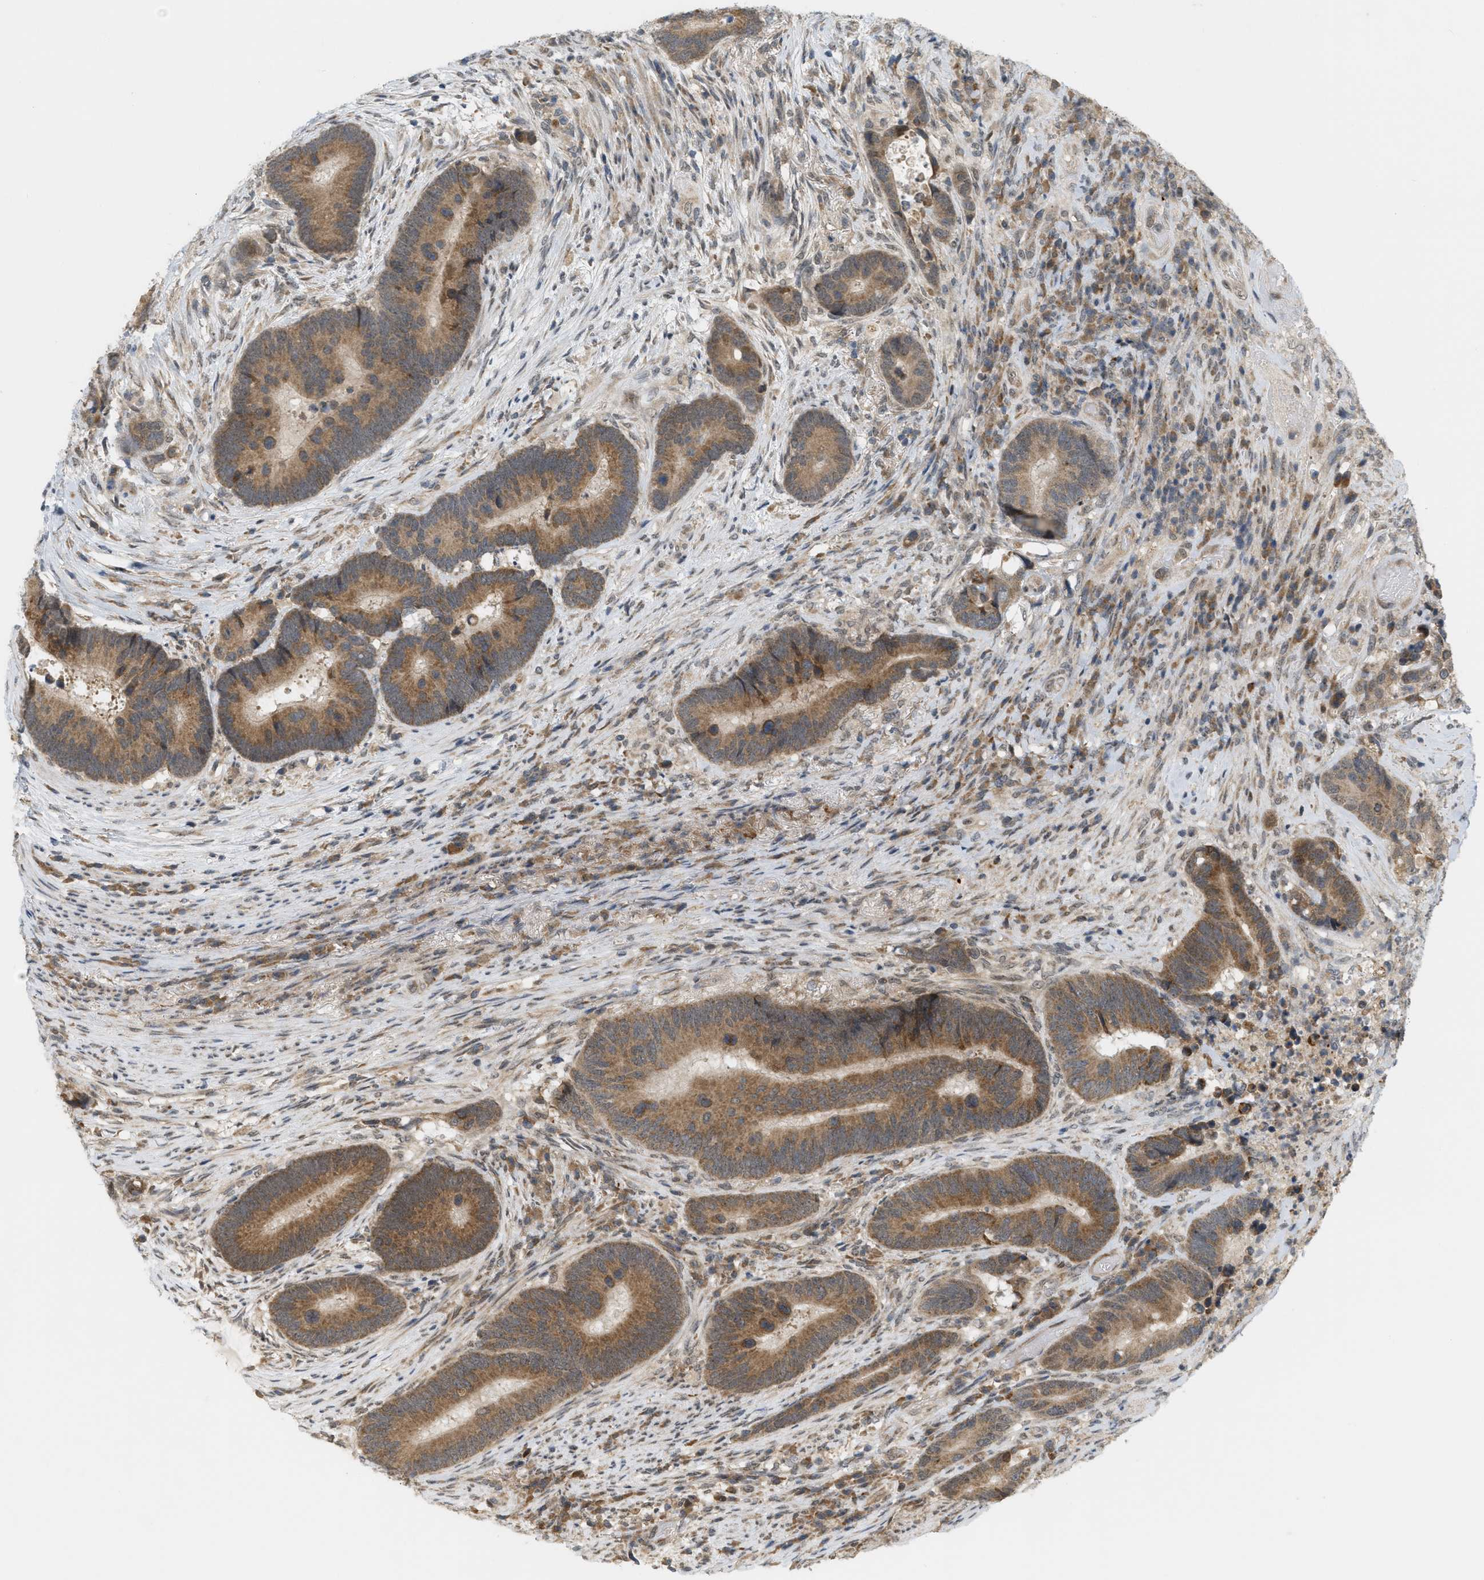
{"staining": {"intensity": "moderate", "quantity": ">75%", "location": "cytoplasmic/membranous"}, "tissue": "colorectal cancer", "cell_type": "Tumor cells", "image_type": "cancer", "snomed": [{"axis": "morphology", "description": "Adenocarcinoma, NOS"}, {"axis": "topography", "description": "Rectum"}], "caption": "Immunohistochemical staining of adenocarcinoma (colorectal) reveals medium levels of moderate cytoplasmic/membranous protein expression in about >75% of tumor cells. (DAB IHC with brightfield microscopy, high magnification).", "gene": "PRKD1", "patient": {"sex": "female", "age": 89}}